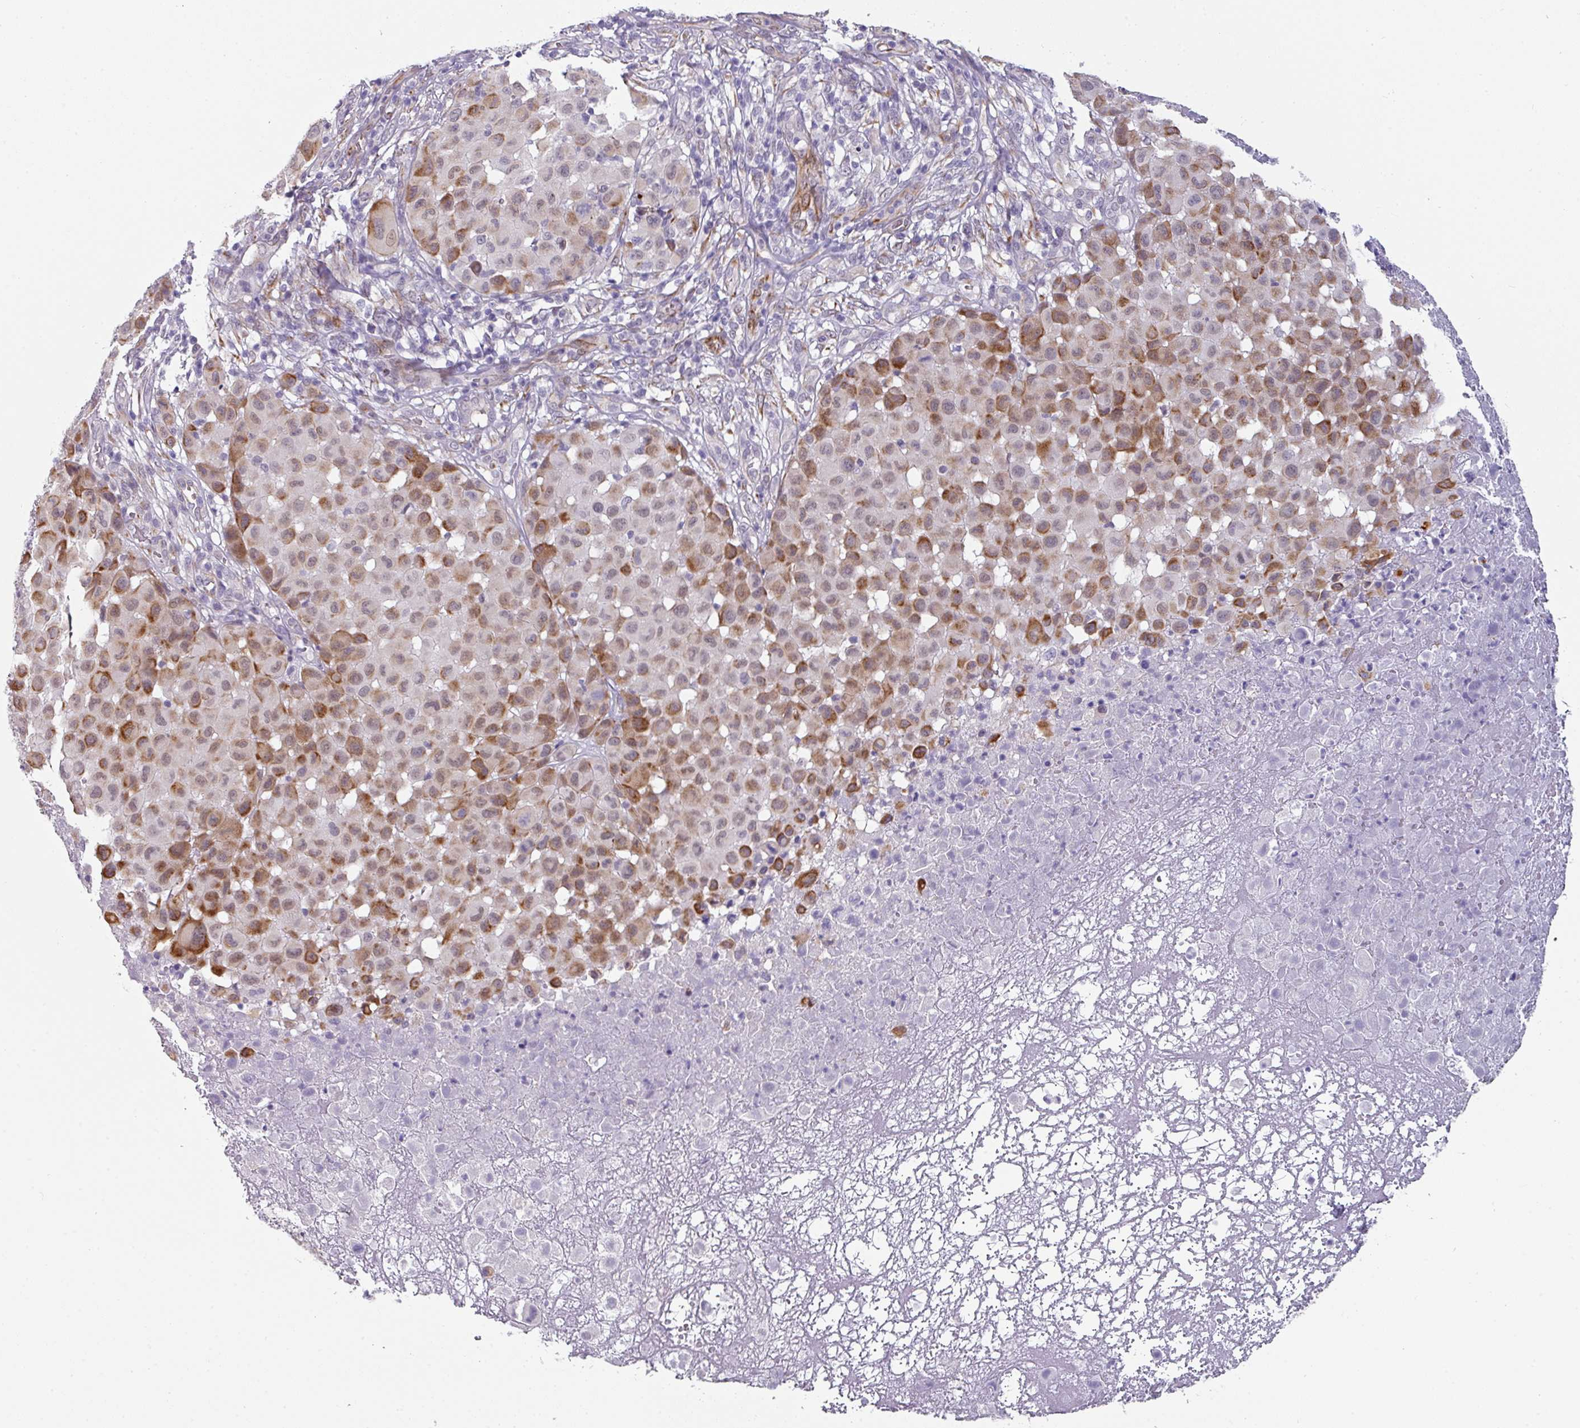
{"staining": {"intensity": "moderate", "quantity": "25%-75%", "location": "cytoplasmic/membranous"}, "tissue": "melanoma", "cell_type": "Tumor cells", "image_type": "cancer", "snomed": [{"axis": "morphology", "description": "Malignant melanoma, NOS"}, {"axis": "topography", "description": "Skin"}], "caption": "IHC image of human malignant melanoma stained for a protein (brown), which displays medium levels of moderate cytoplasmic/membranous positivity in approximately 25%-75% of tumor cells.", "gene": "EYA3", "patient": {"sex": "male", "age": 73}}